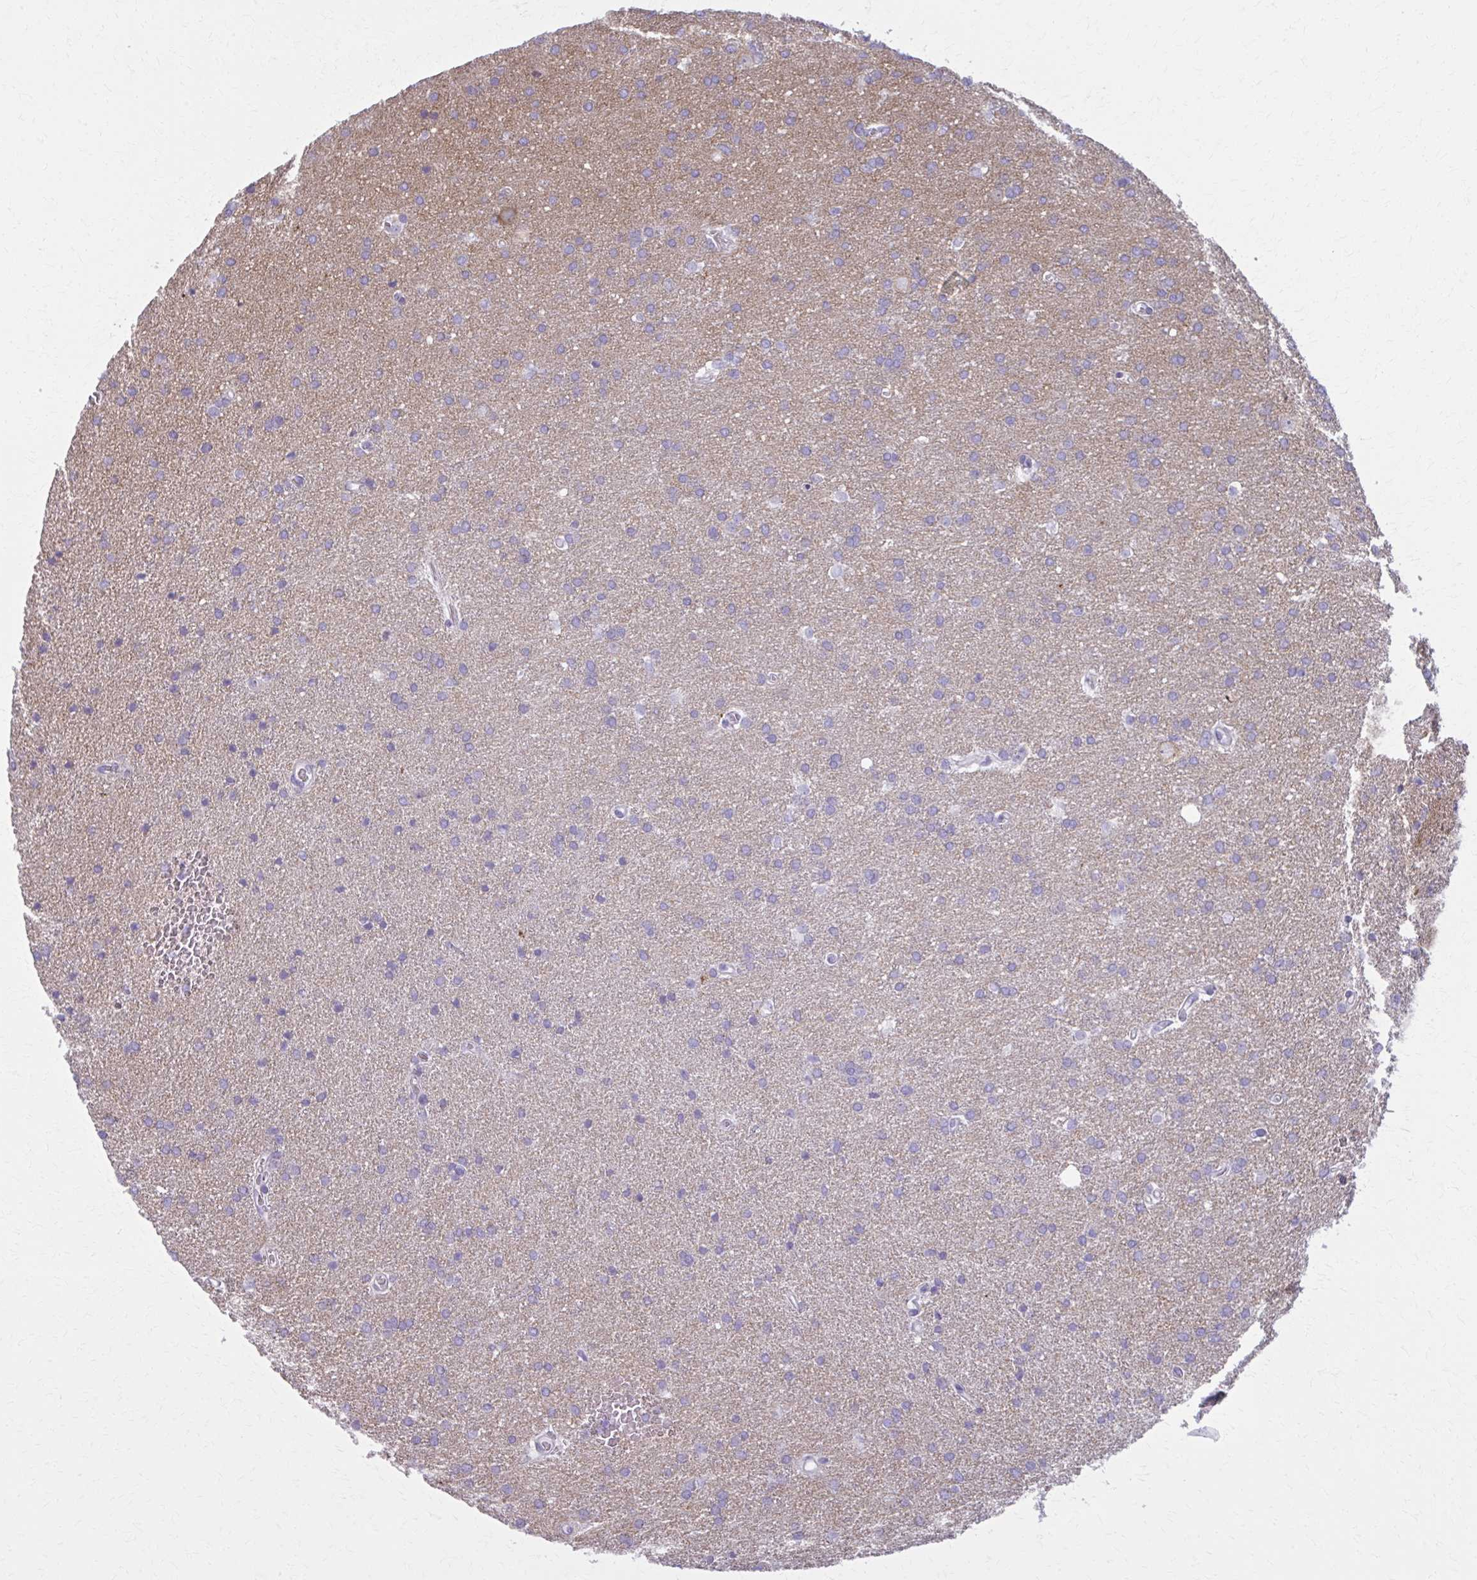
{"staining": {"intensity": "weak", "quantity": "<25%", "location": "cytoplasmic/membranous"}, "tissue": "glioma", "cell_type": "Tumor cells", "image_type": "cancer", "snomed": [{"axis": "morphology", "description": "Glioma, malignant, Low grade"}, {"axis": "topography", "description": "Brain"}], "caption": "There is no significant staining in tumor cells of low-grade glioma (malignant).", "gene": "NUMBL", "patient": {"sex": "female", "age": 34}}